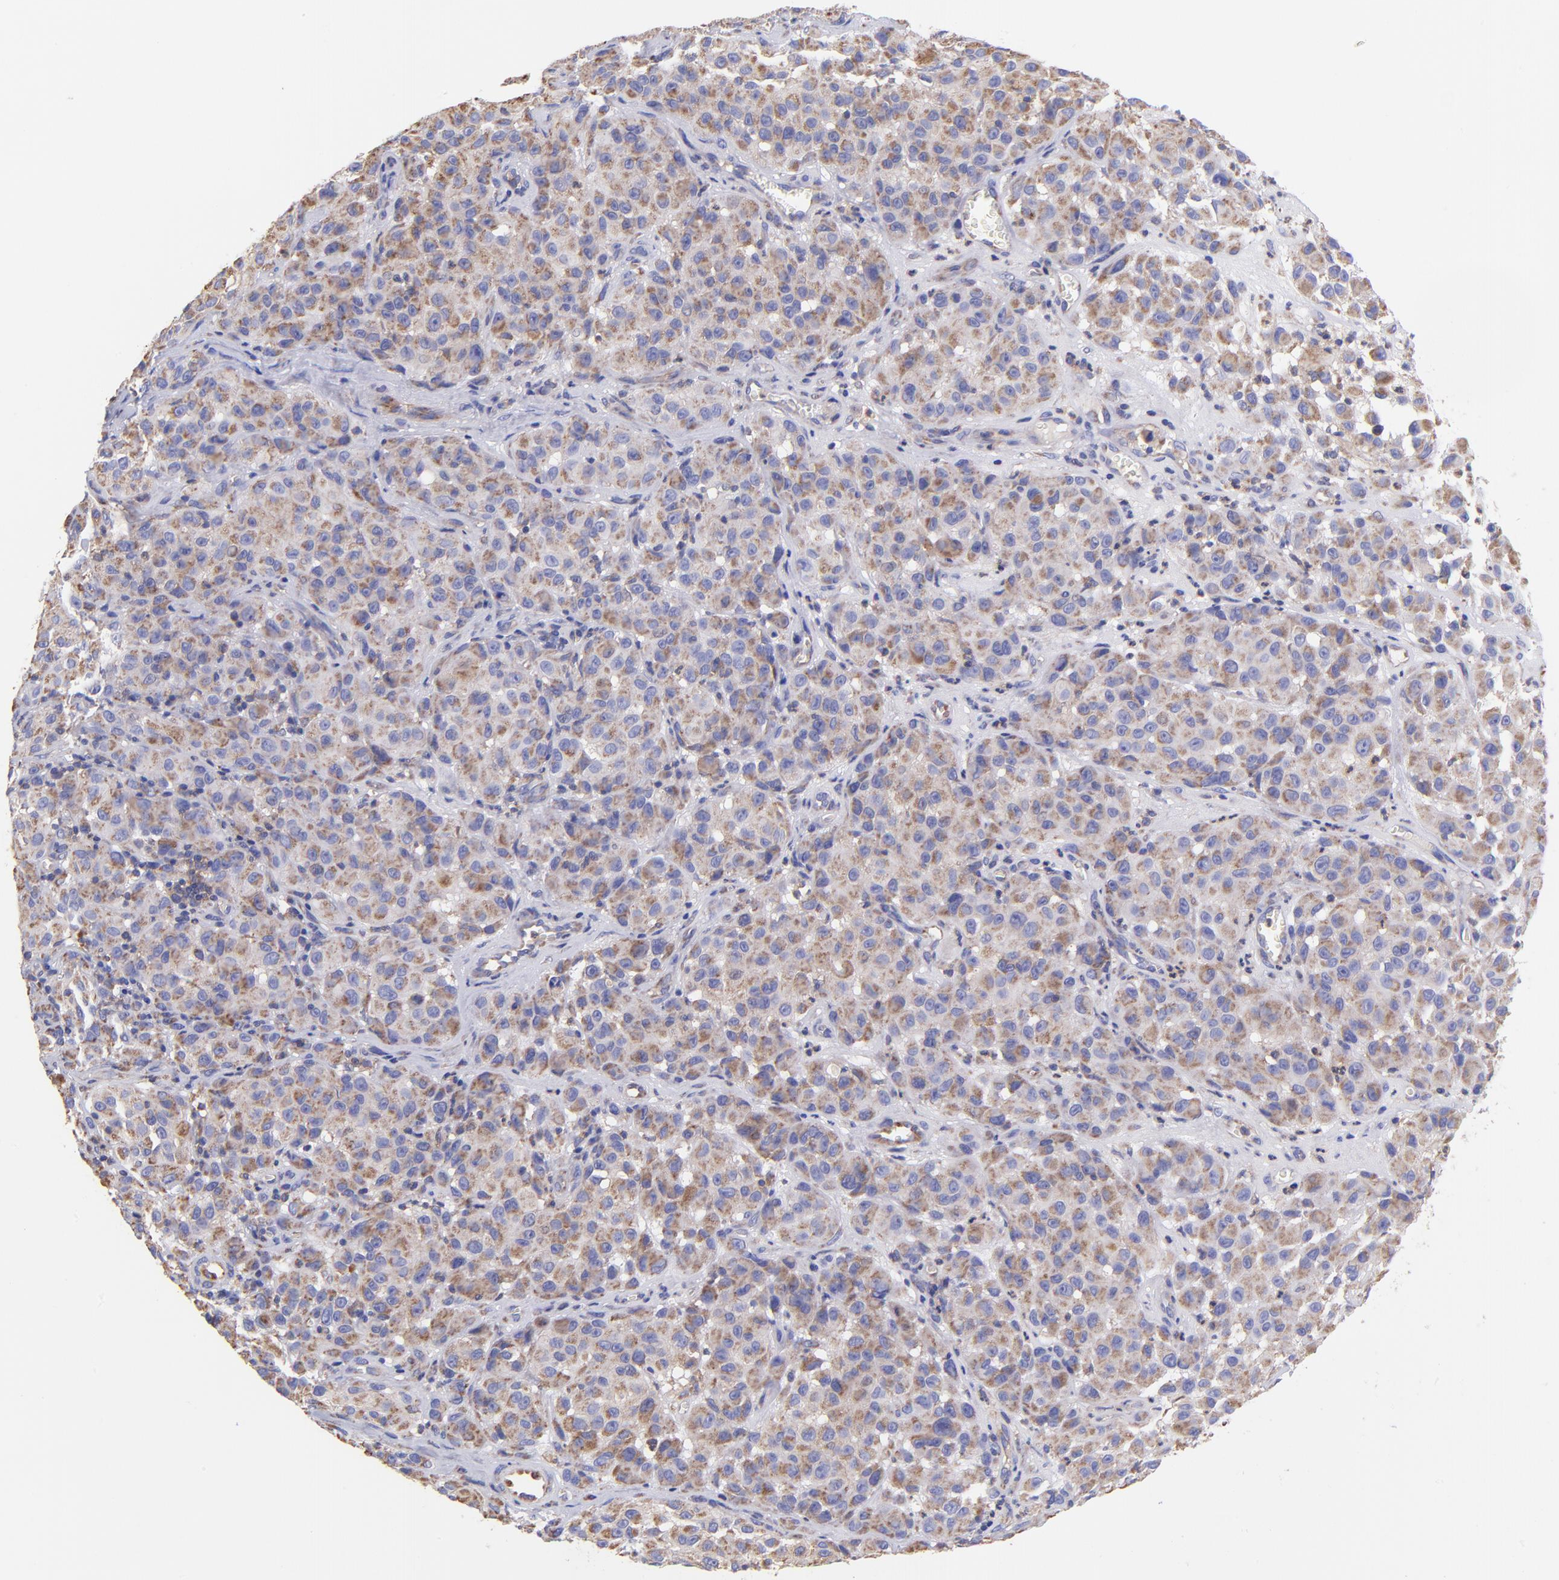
{"staining": {"intensity": "weak", "quantity": ">75%", "location": "cytoplasmic/membranous"}, "tissue": "melanoma", "cell_type": "Tumor cells", "image_type": "cancer", "snomed": [{"axis": "morphology", "description": "Malignant melanoma, NOS"}, {"axis": "topography", "description": "Skin"}], "caption": "A histopathology image showing weak cytoplasmic/membranous positivity in about >75% of tumor cells in melanoma, as visualized by brown immunohistochemical staining.", "gene": "PREX1", "patient": {"sex": "female", "age": 21}}